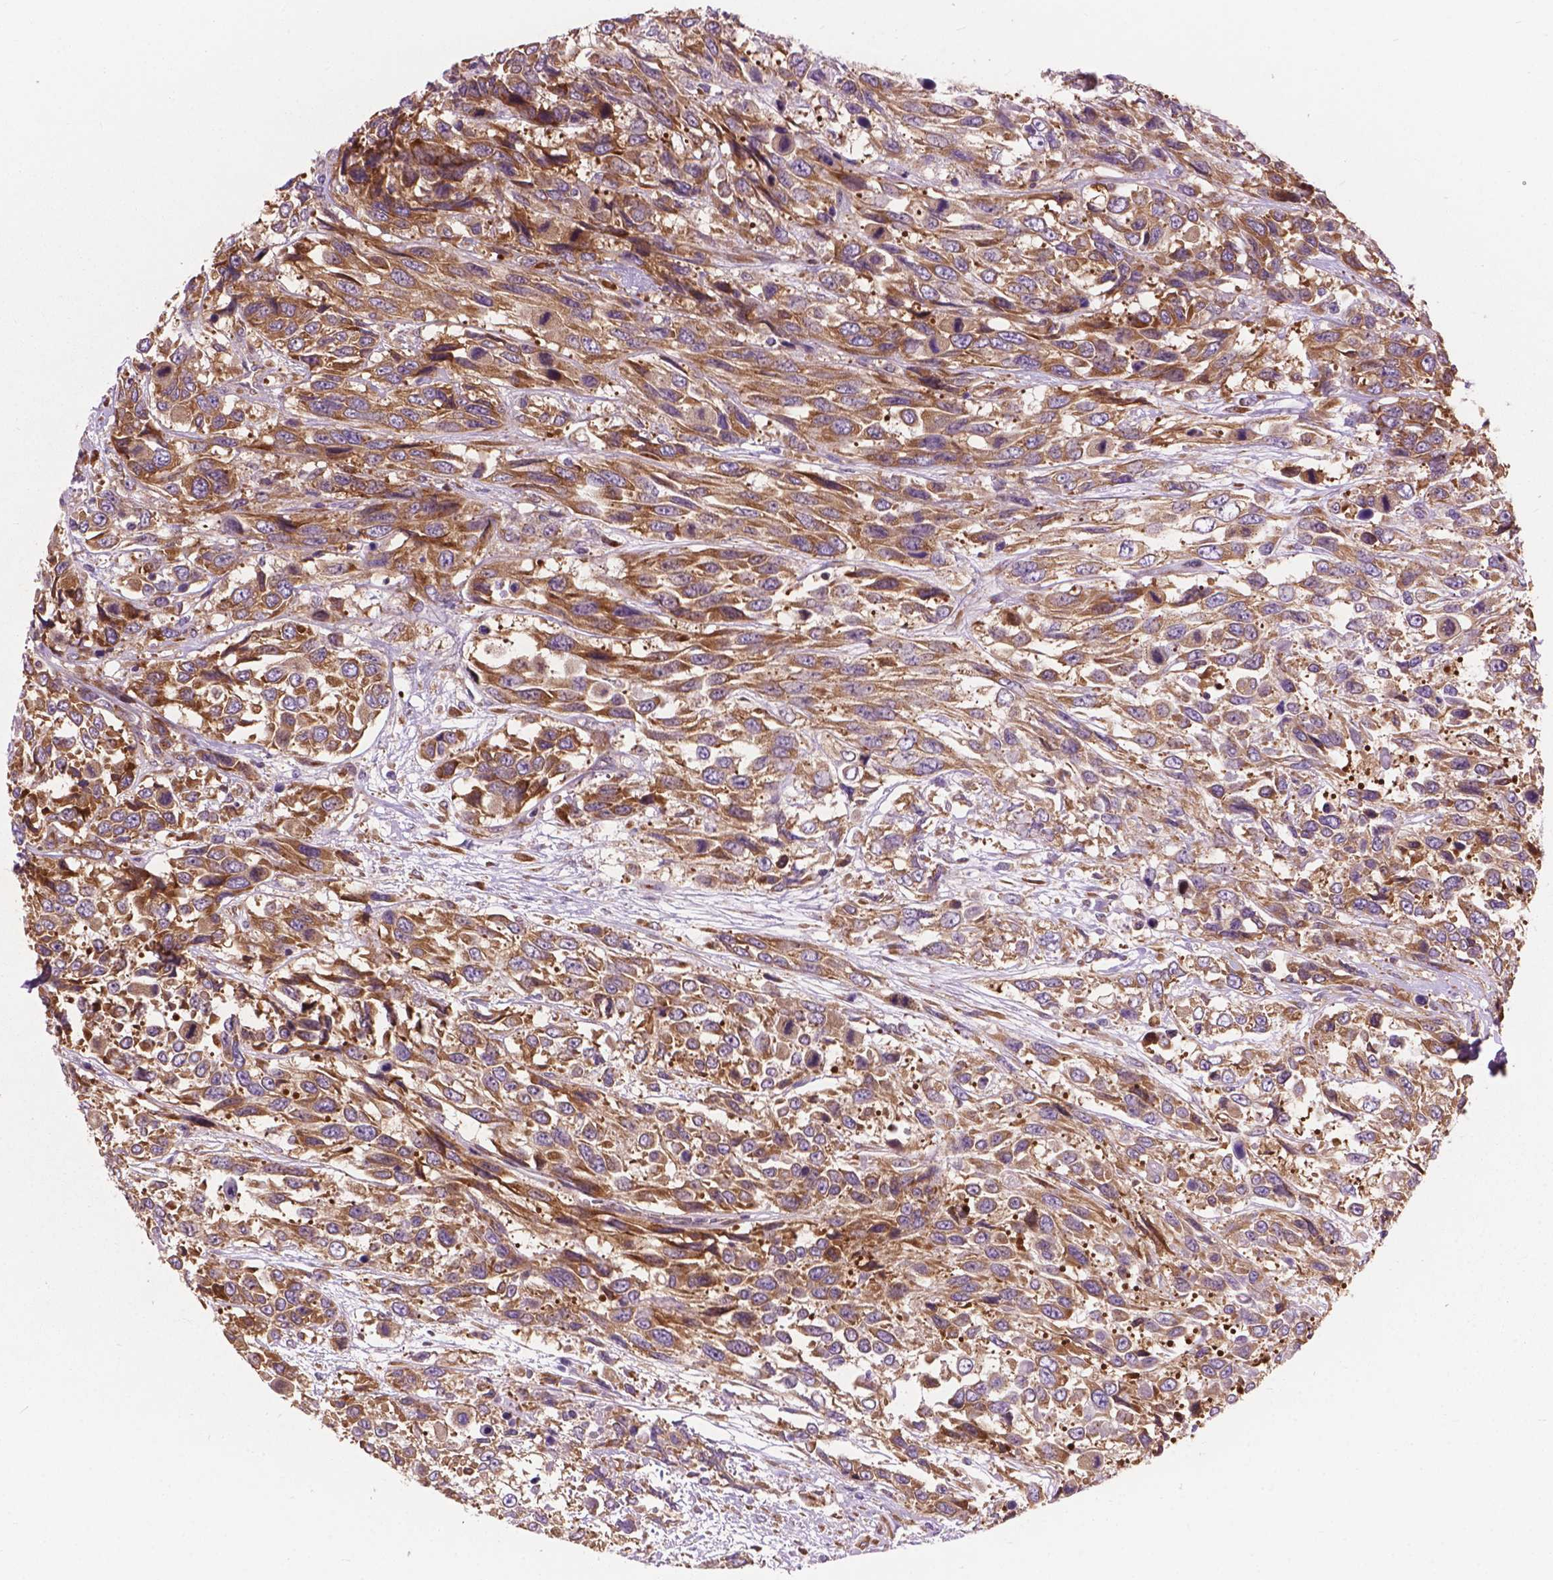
{"staining": {"intensity": "moderate", "quantity": "25%-75%", "location": "cytoplasmic/membranous"}, "tissue": "urothelial cancer", "cell_type": "Tumor cells", "image_type": "cancer", "snomed": [{"axis": "morphology", "description": "Urothelial carcinoma, High grade"}, {"axis": "topography", "description": "Urinary bladder"}], "caption": "A brown stain labels moderate cytoplasmic/membranous positivity of a protein in human high-grade urothelial carcinoma tumor cells. The protein is stained brown, and the nuclei are stained in blue (DAB (3,3'-diaminobenzidine) IHC with brightfield microscopy, high magnification).", "gene": "RPL37A", "patient": {"sex": "female", "age": 70}}